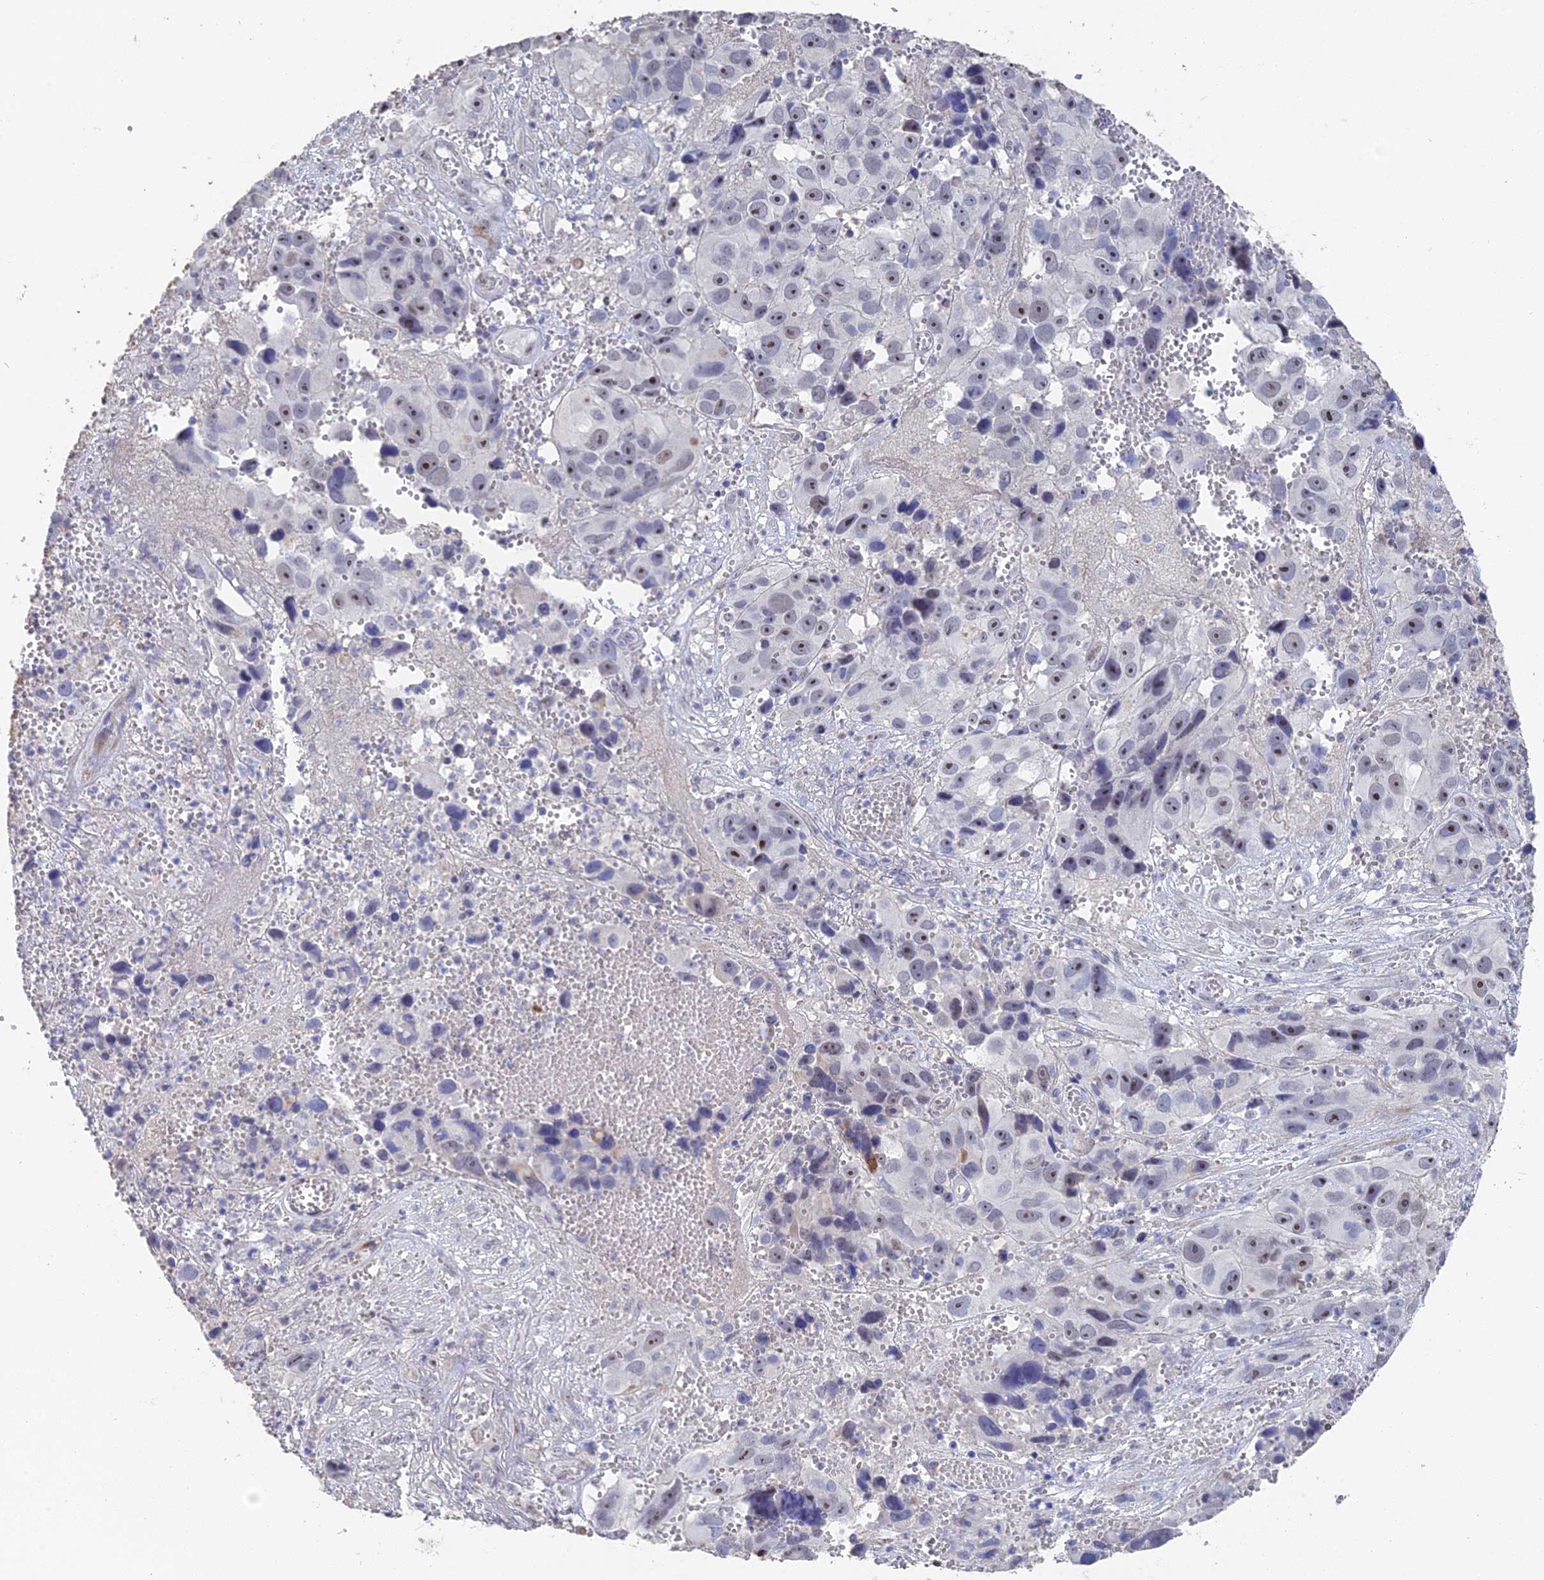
{"staining": {"intensity": "weak", "quantity": "25%-75%", "location": "nuclear"}, "tissue": "melanoma", "cell_type": "Tumor cells", "image_type": "cancer", "snomed": [{"axis": "morphology", "description": "Malignant melanoma, NOS"}, {"axis": "topography", "description": "Skin"}], "caption": "Malignant melanoma tissue exhibits weak nuclear staining in about 25%-75% of tumor cells", "gene": "SEMG2", "patient": {"sex": "male", "age": 84}}